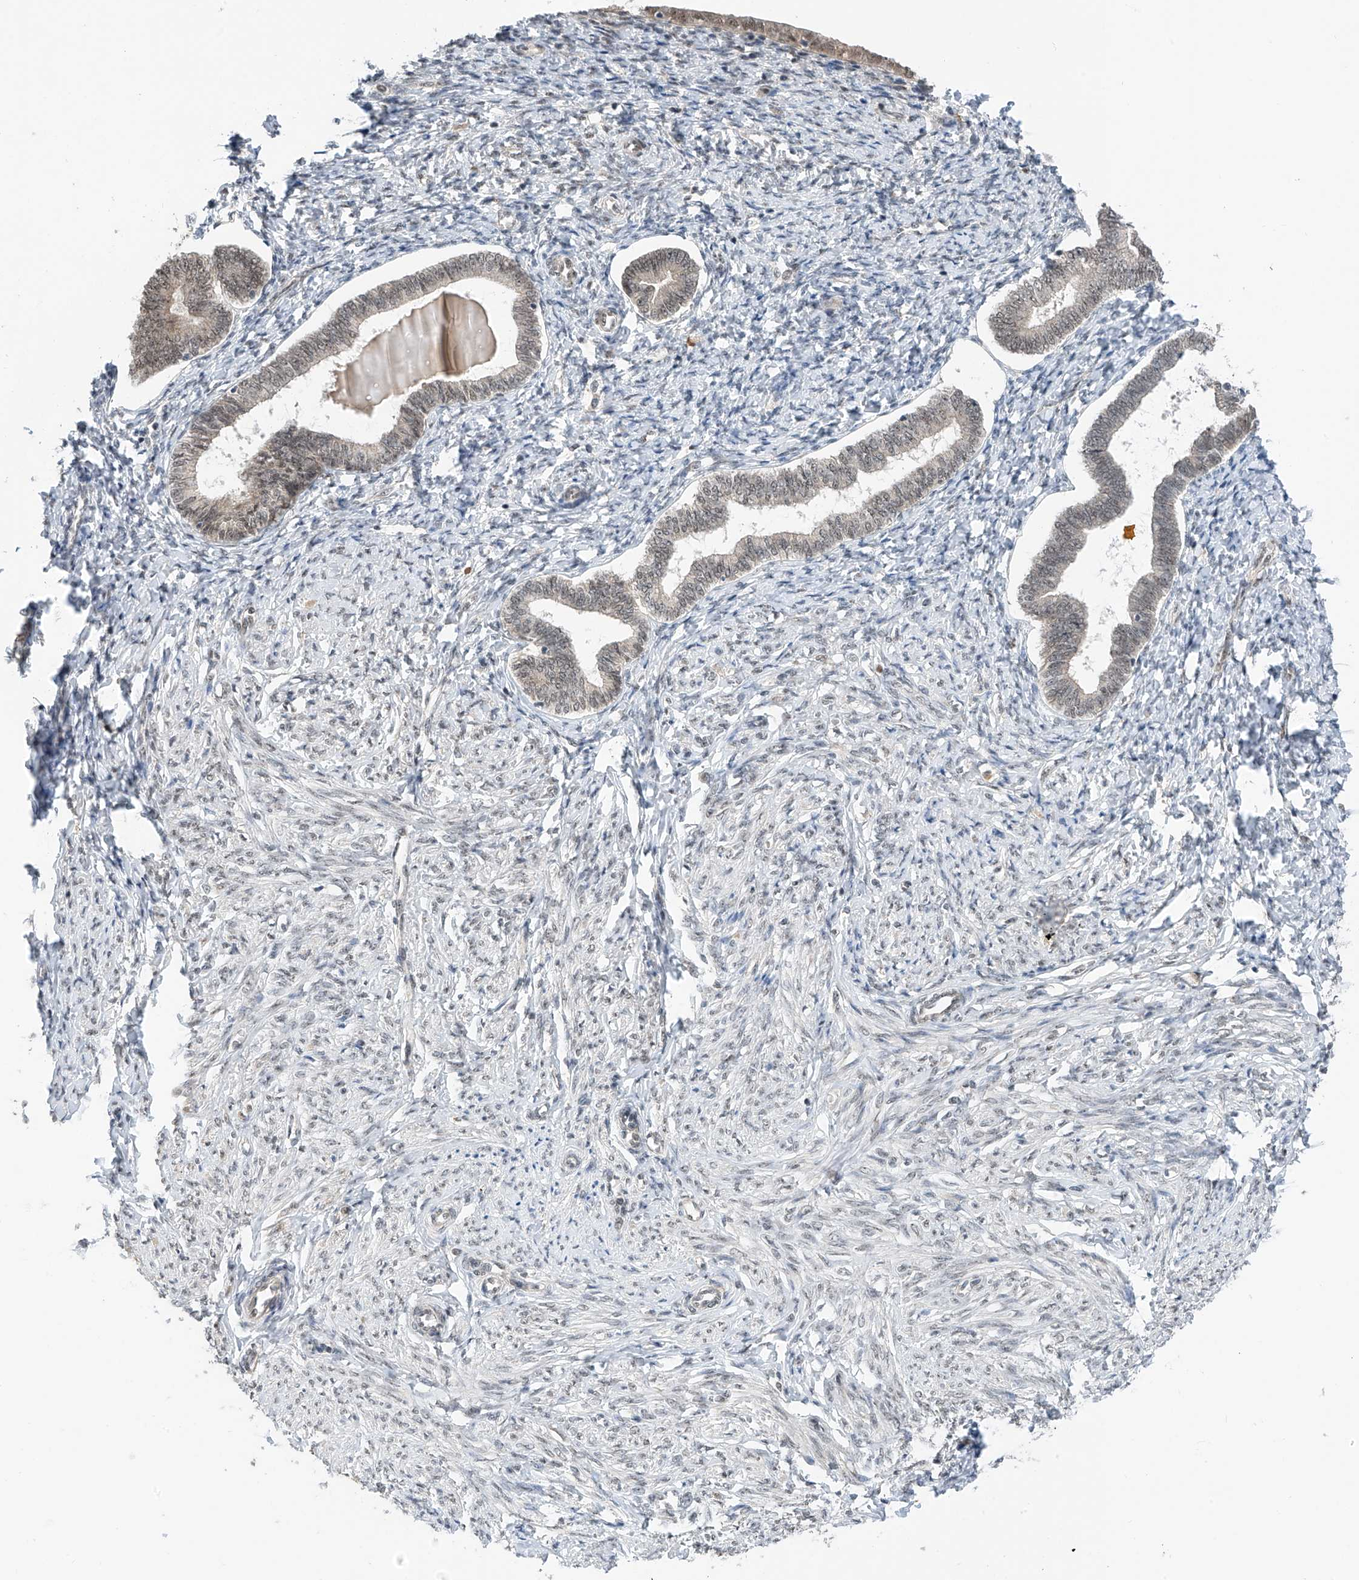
{"staining": {"intensity": "weak", "quantity": ">75%", "location": "nuclear"}, "tissue": "endometrium", "cell_type": "Cells in endometrial stroma", "image_type": "normal", "snomed": [{"axis": "morphology", "description": "Normal tissue, NOS"}, {"axis": "topography", "description": "Endometrium"}], "caption": "Immunohistochemistry (DAB (3,3'-diaminobenzidine)) staining of benign human endometrium displays weak nuclear protein staining in approximately >75% of cells in endometrial stroma. (Stains: DAB in brown, nuclei in blue, Microscopy: brightfield microscopy at high magnification).", "gene": "RPAIN", "patient": {"sex": "female", "age": 72}}